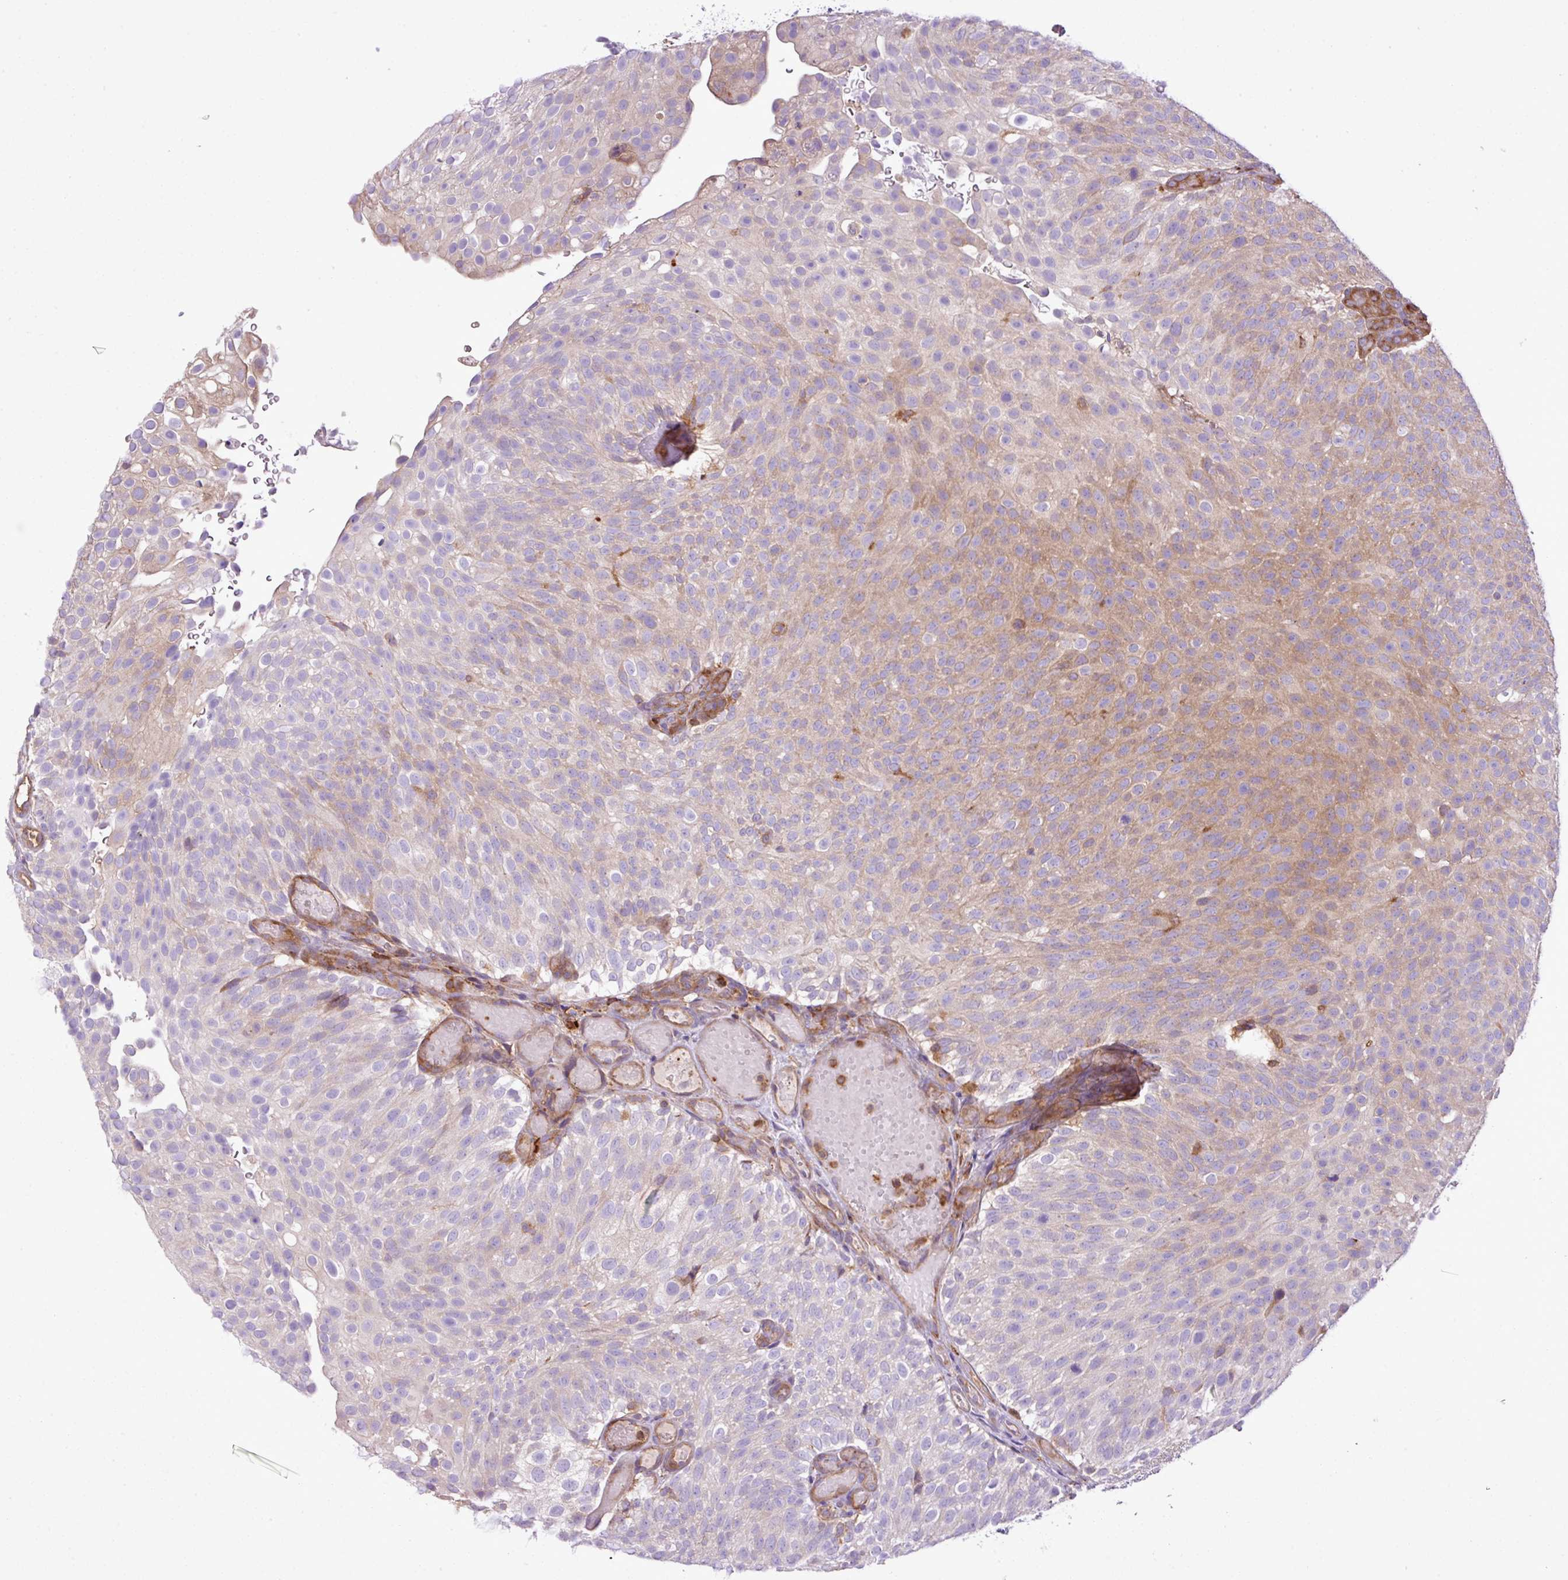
{"staining": {"intensity": "moderate", "quantity": "<25%", "location": "cytoplasmic/membranous"}, "tissue": "urothelial cancer", "cell_type": "Tumor cells", "image_type": "cancer", "snomed": [{"axis": "morphology", "description": "Urothelial carcinoma, Low grade"}, {"axis": "topography", "description": "Urinary bladder"}], "caption": "Low-grade urothelial carcinoma stained with DAB immunohistochemistry exhibits low levels of moderate cytoplasmic/membranous staining in approximately <25% of tumor cells.", "gene": "PGAP6", "patient": {"sex": "male", "age": 78}}